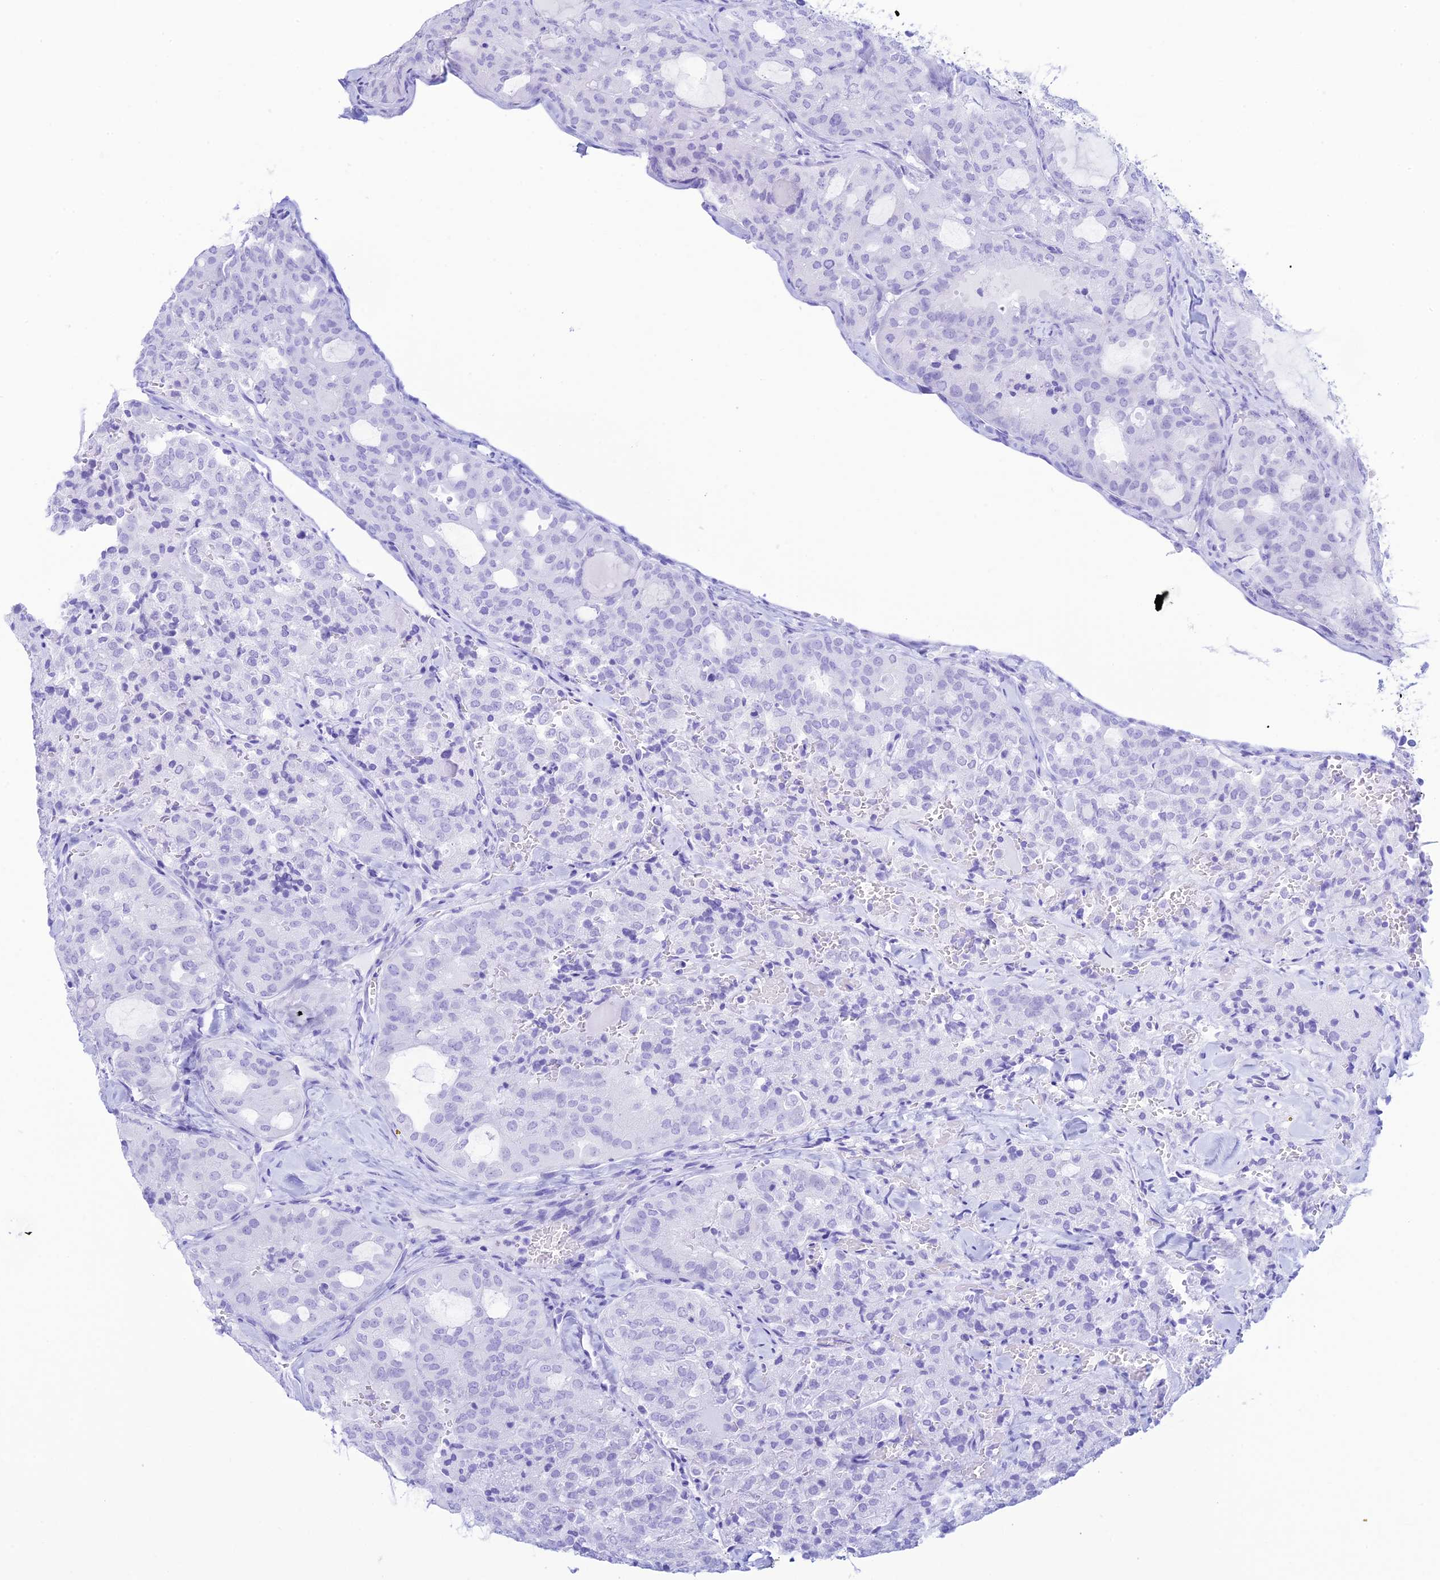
{"staining": {"intensity": "negative", "quantity": "none", "location": "none"}, "tissue": "thyroid cancer", "cell_type": "Tumor cells", "image_type": "cancer", "snomed": [{"axis": "morphology", "description": "Follicular adenoma carcinoma, NOS"}, {"axis": "topography", "description": "Thyroid gland"}], "caption": "Immunohistochemistry histopathology image of neoplastic tissue: human thyroid follicular adenoma carcinoma stained with DAB exhibits no significant protein positivity in tumor cells.", "gene": "ST8SIA5", "patient": {"sex": "male", "age": 75}}